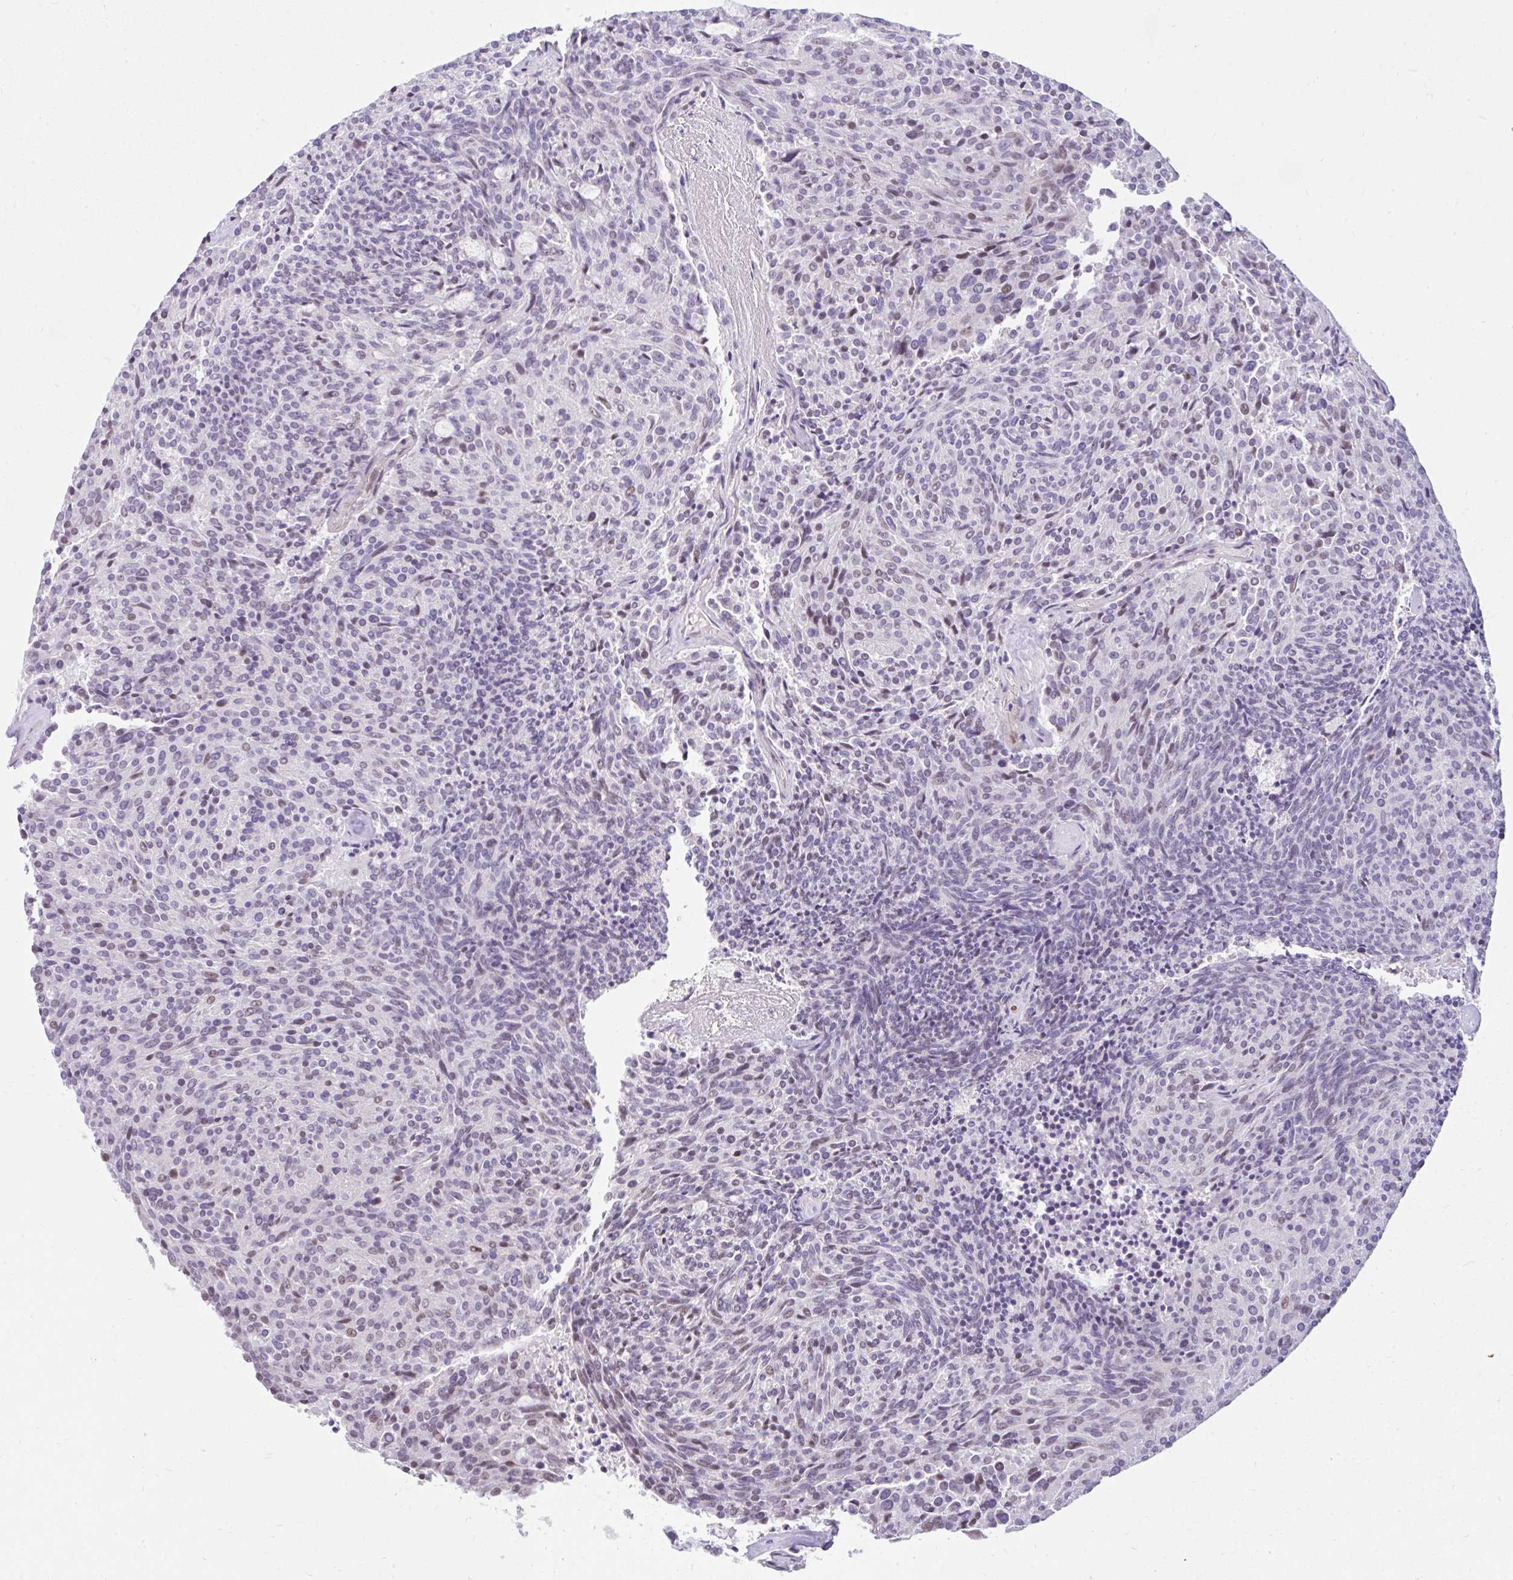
{"staining": {"intensity": "weak", "quantity": "<25%", "location": "nuclear"}, "tissue": "carcinoid", "cell_type": "Tumor cells", "image_type": "cancer", "snomed": [{"axis": "morphology", "description": "Carcinoid, malignant, NOS"}, {"axis": "topography", "description": "Pancreas"}], "caption": "Carcinoid was stained to show a protein in brown. There is no significant staining in tumor cells. (DAB immunohistochemistry (IHC) with hematoxylin counter stain).", "gene": "NHLH2", "patient": {"sex": "female", "age": 54}}